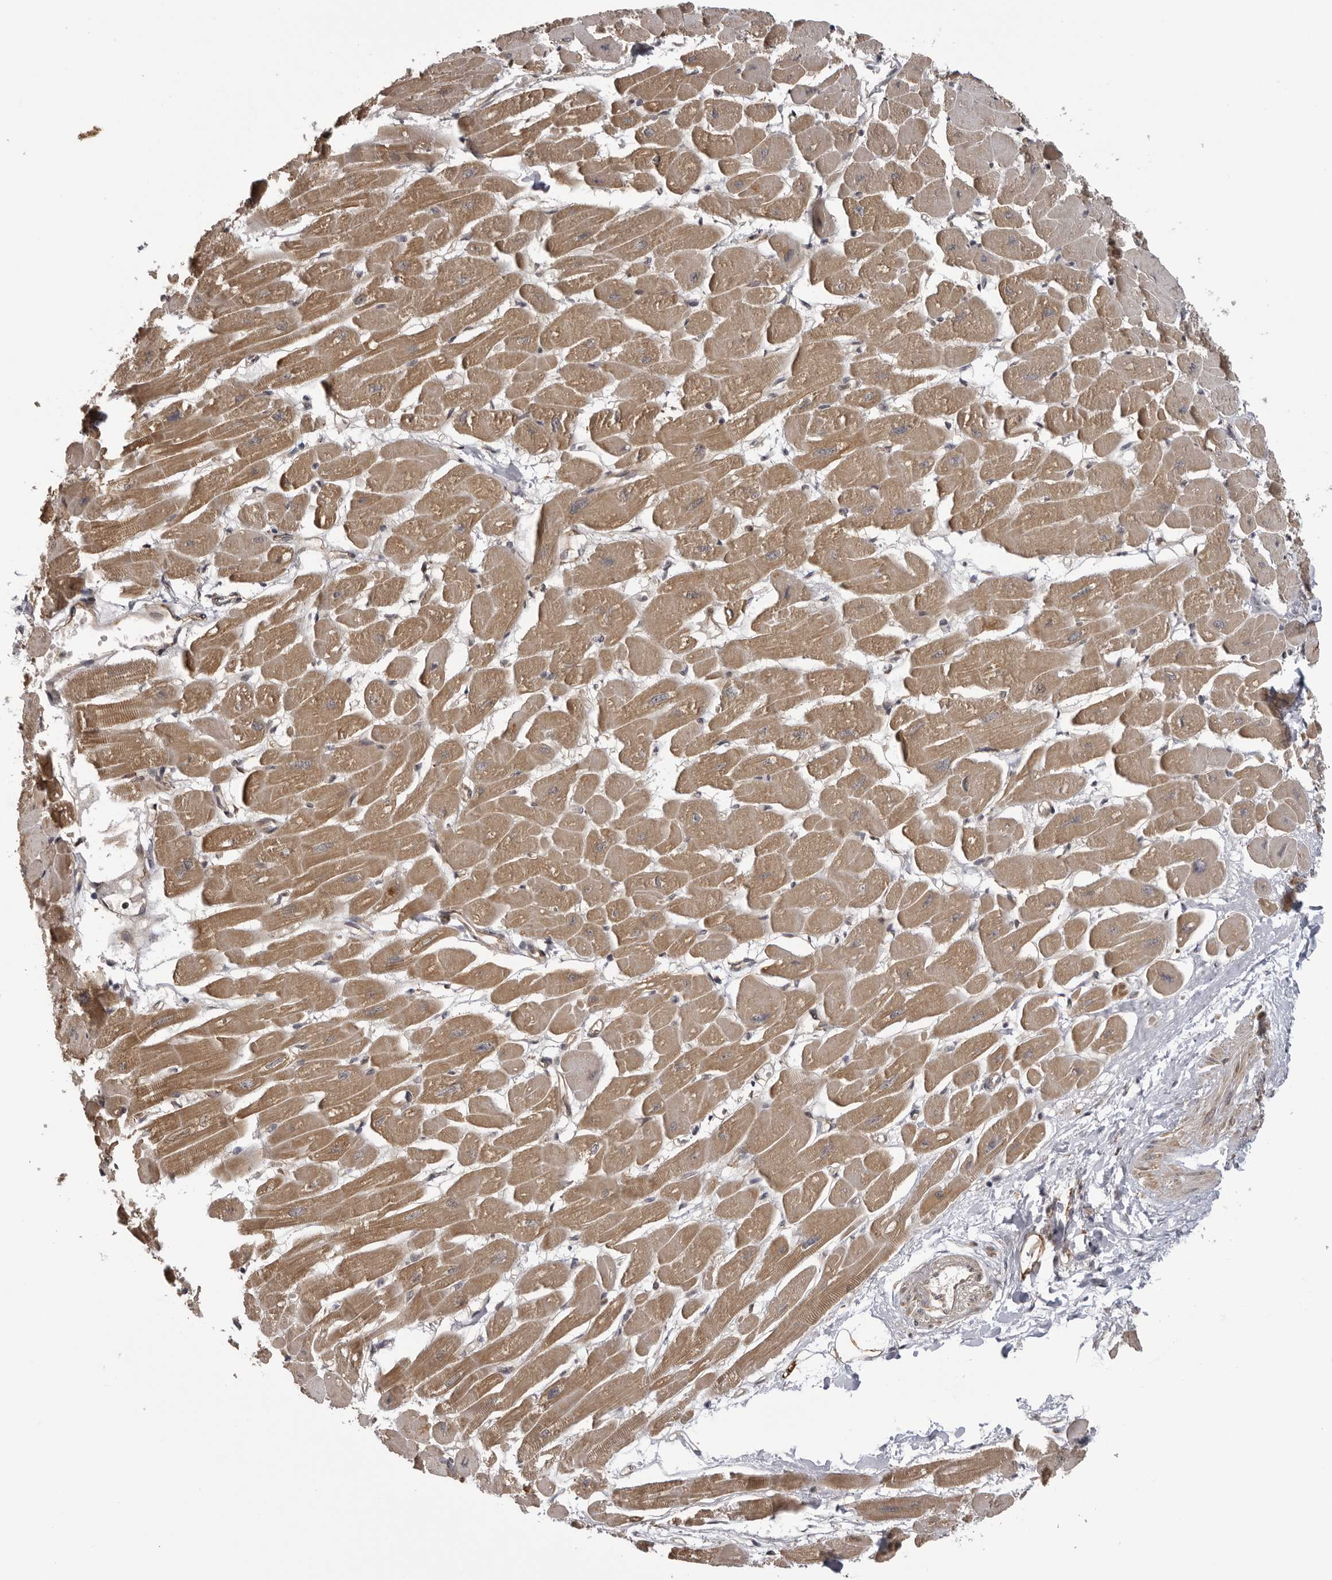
{"staining": {"intensity": "moderate", "quantity": ">75%", "location": "cytoplasmic/membranous"}, "tissue": "heart muscle", "cell_type": "Cardiomyocytes", "image_type": "normal", "snomed": [{"axis": "morphology", "description": "Normal tissue, NOS"}, {"axis": "topography", "description": "Heart"}], "caption": "Cardiomyocytes demonstrate medium levels of moderate cytoplasmic/membranous positivity in about >75% of cells in normal heart muscle. (brown staining indicates protein expression, while blue staining denotes nuclei).", "gene": "DNAH14", "patient": {"sex": "female", "age": 54}}